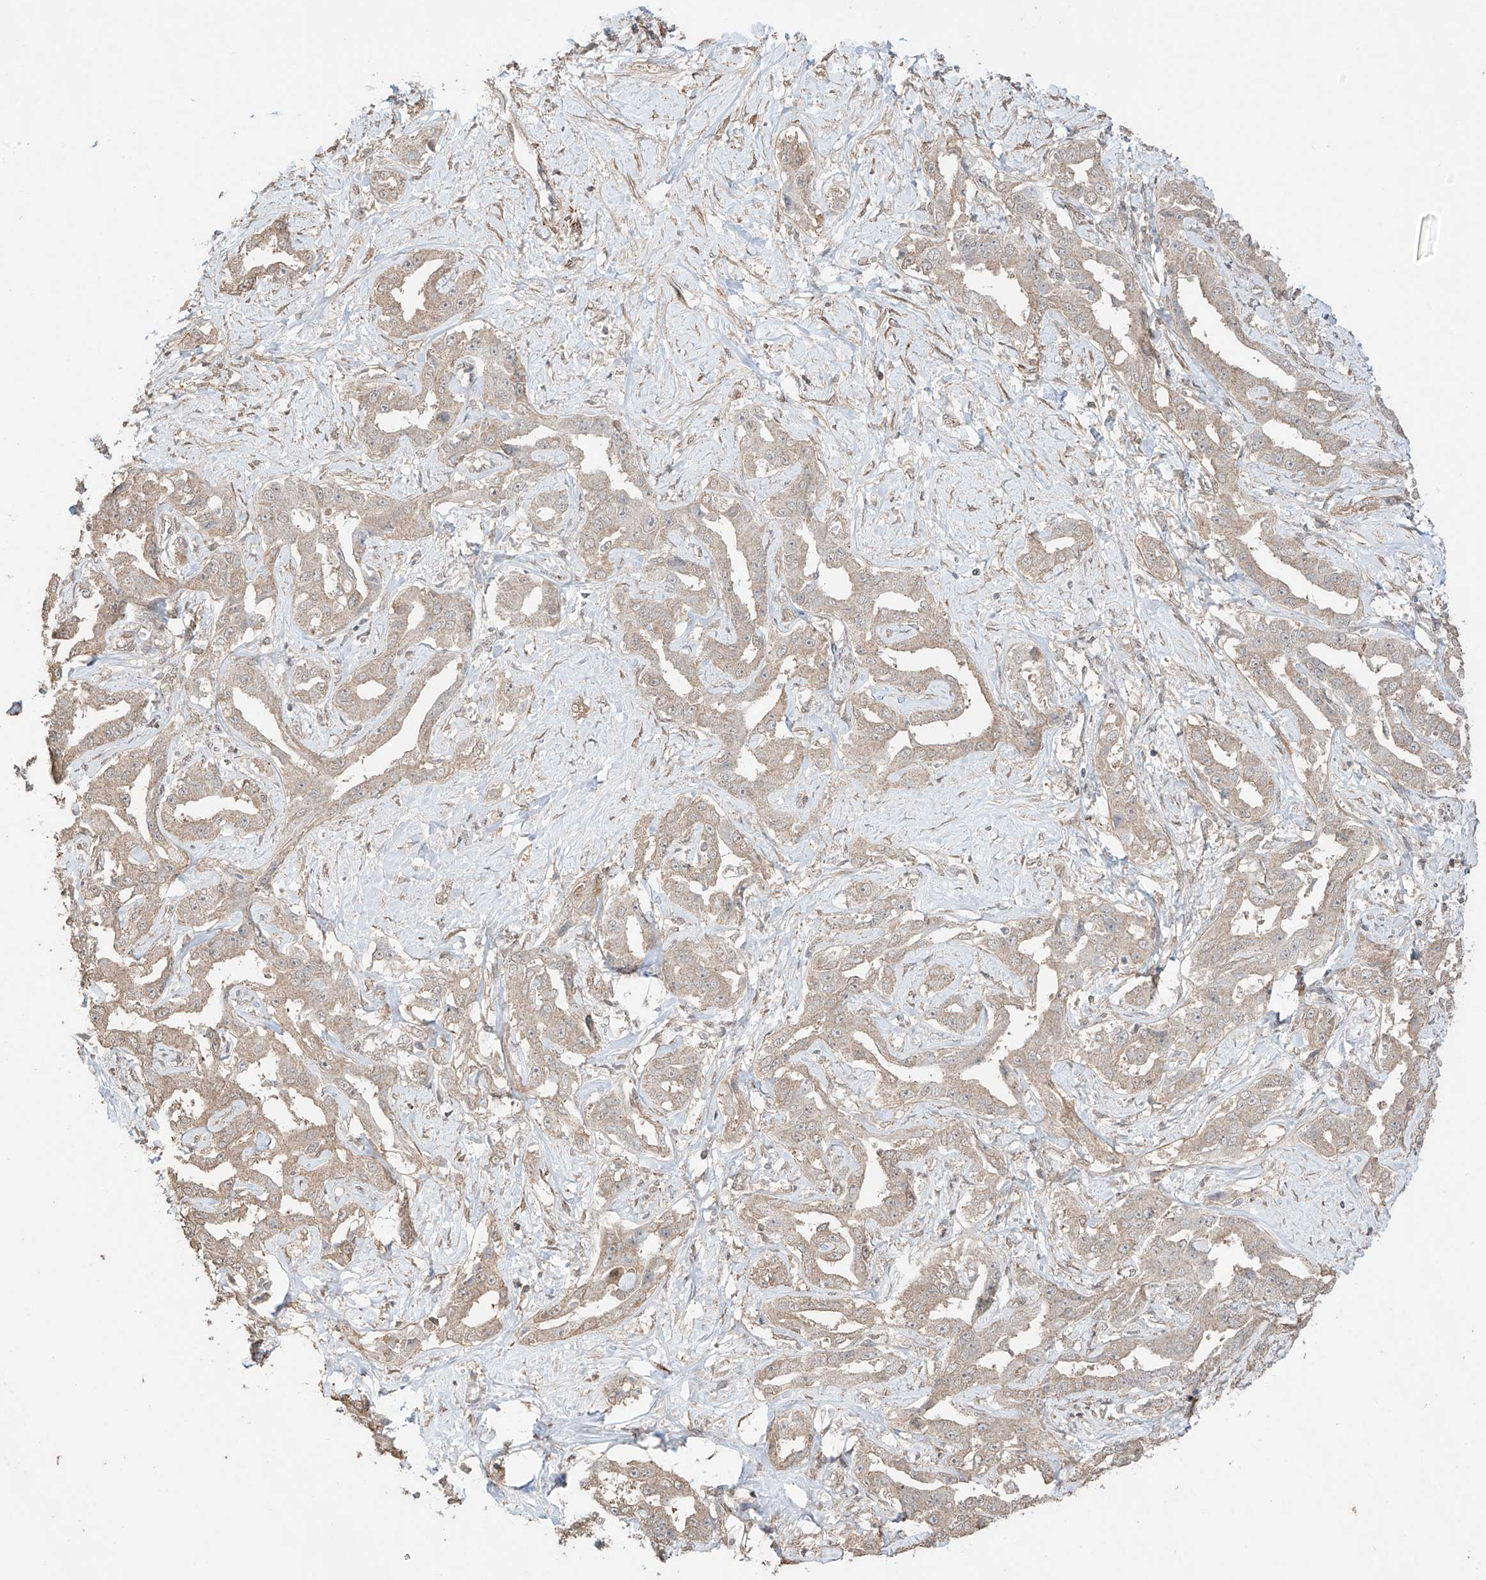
{"staining": {"intensity": "weak", "quantity": "25%-75%", "location": "cytoplasmic/membranous"}, "tissue": "liver cancer", "cell_type": "Tumor cells", "image_type": "cancer", "snomed": [{"axis": "morphology", "description": "Cholangiocarcinoma"}, {"axis": "topography", "description": "Liver"}], "caption": "A micrograph of cholangiocarcinoma (liver) stained for a protein shows weak cytoplasmic/membranous brown staining in tumor cells.", "gene": "TTLL5", "patient": {"sex": "male", "age": 59}}